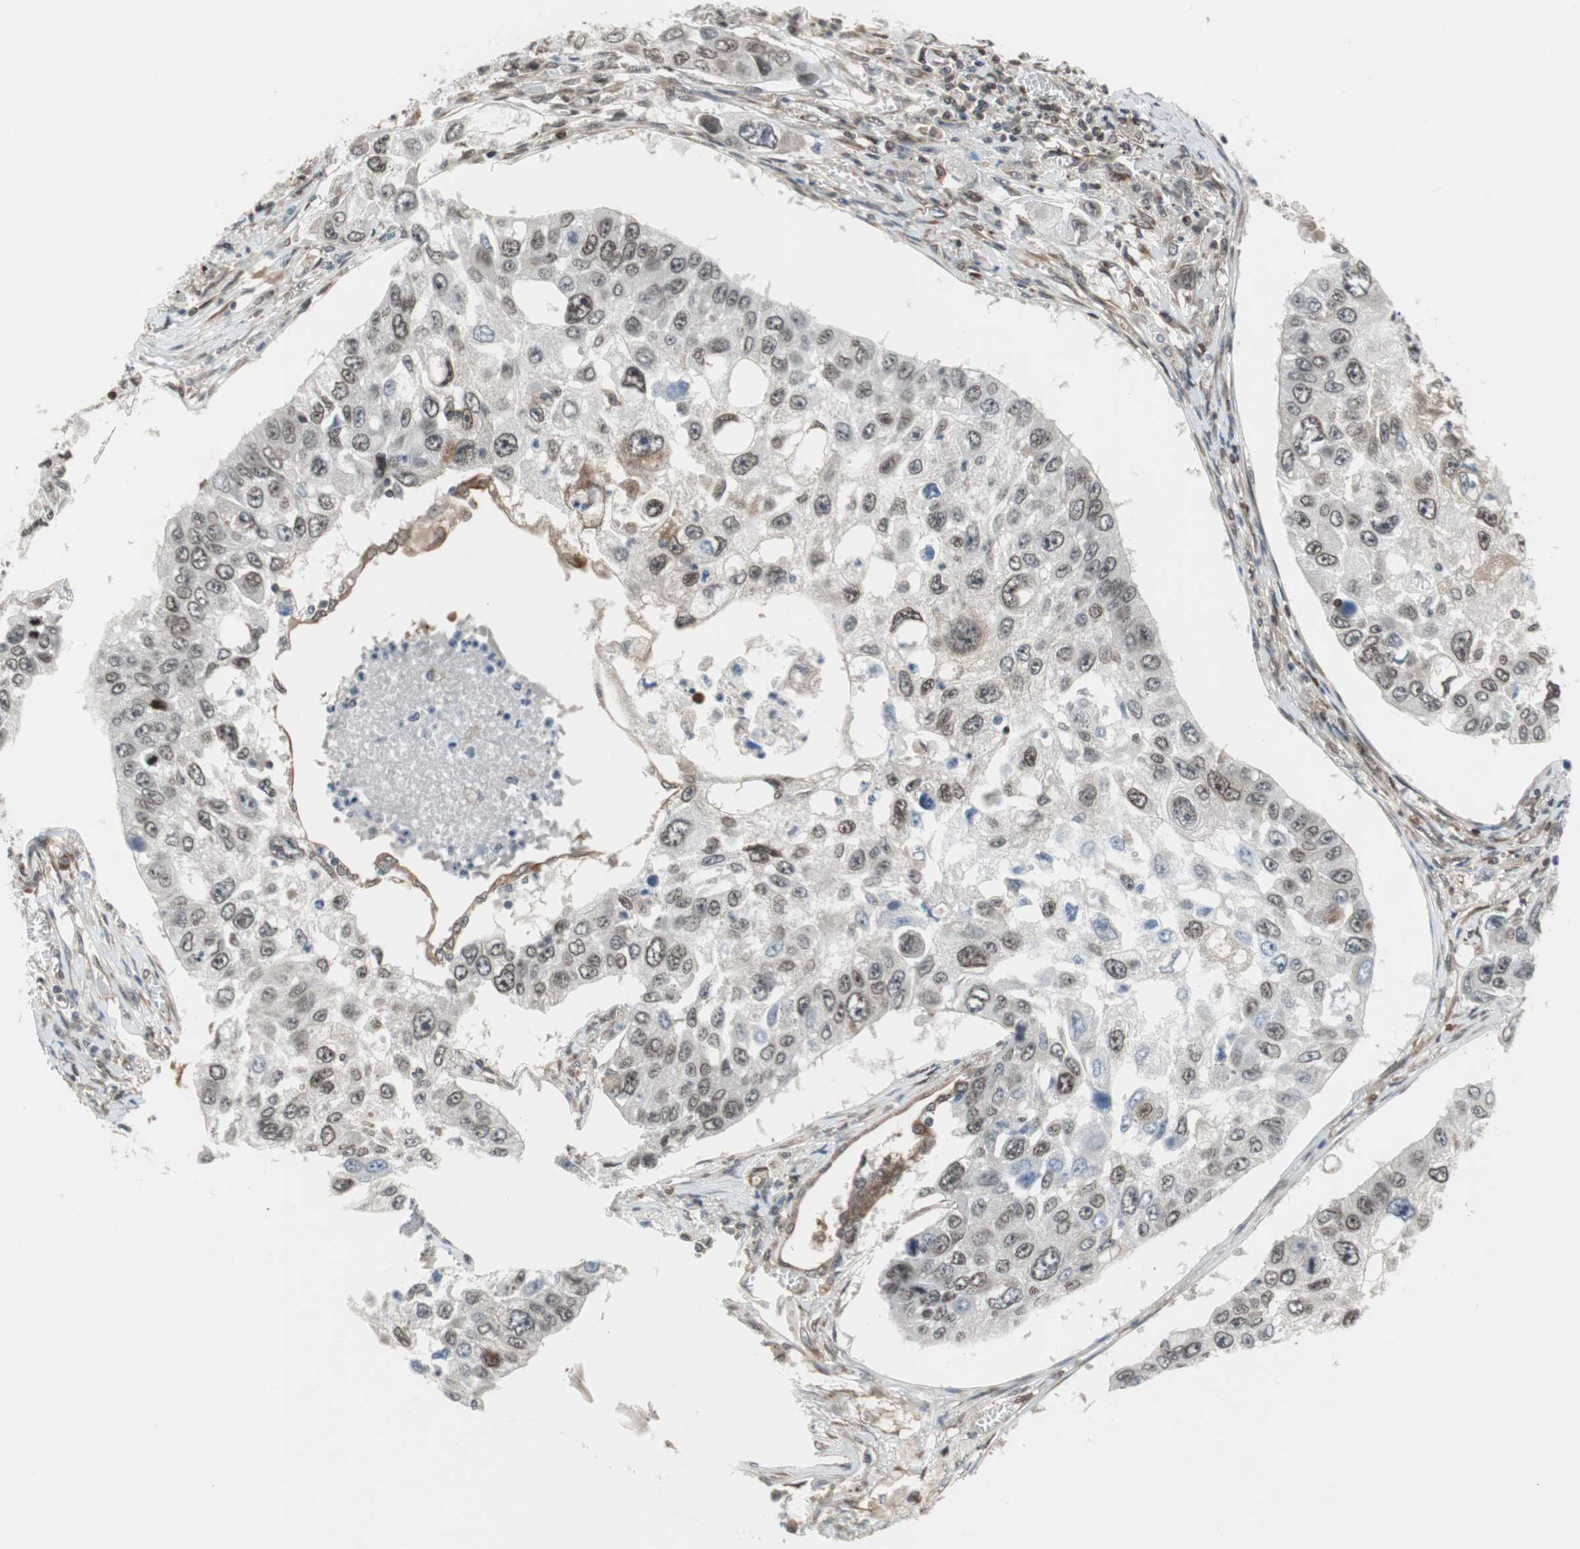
{"staining": {"intensity": "moderate", "quantity": "<25%", "location": "cytoplasmic/membranous"}, "tissue": "lung cancer", "cell_type": "Tumor cells", "image_type": "cancer", "snomed": [{"axis": "morphology", "description": "Squamous cell carcinoma, NOS"}, {"axis": "topography", "description": "Lung"}], "caption": "Tumor cells display moderate cytoplasmic/membranous staining in approximately <25% of cells in lung cancer.", "gene": "ZNF512B", "patient": {"sex": "male", "age": 71}}